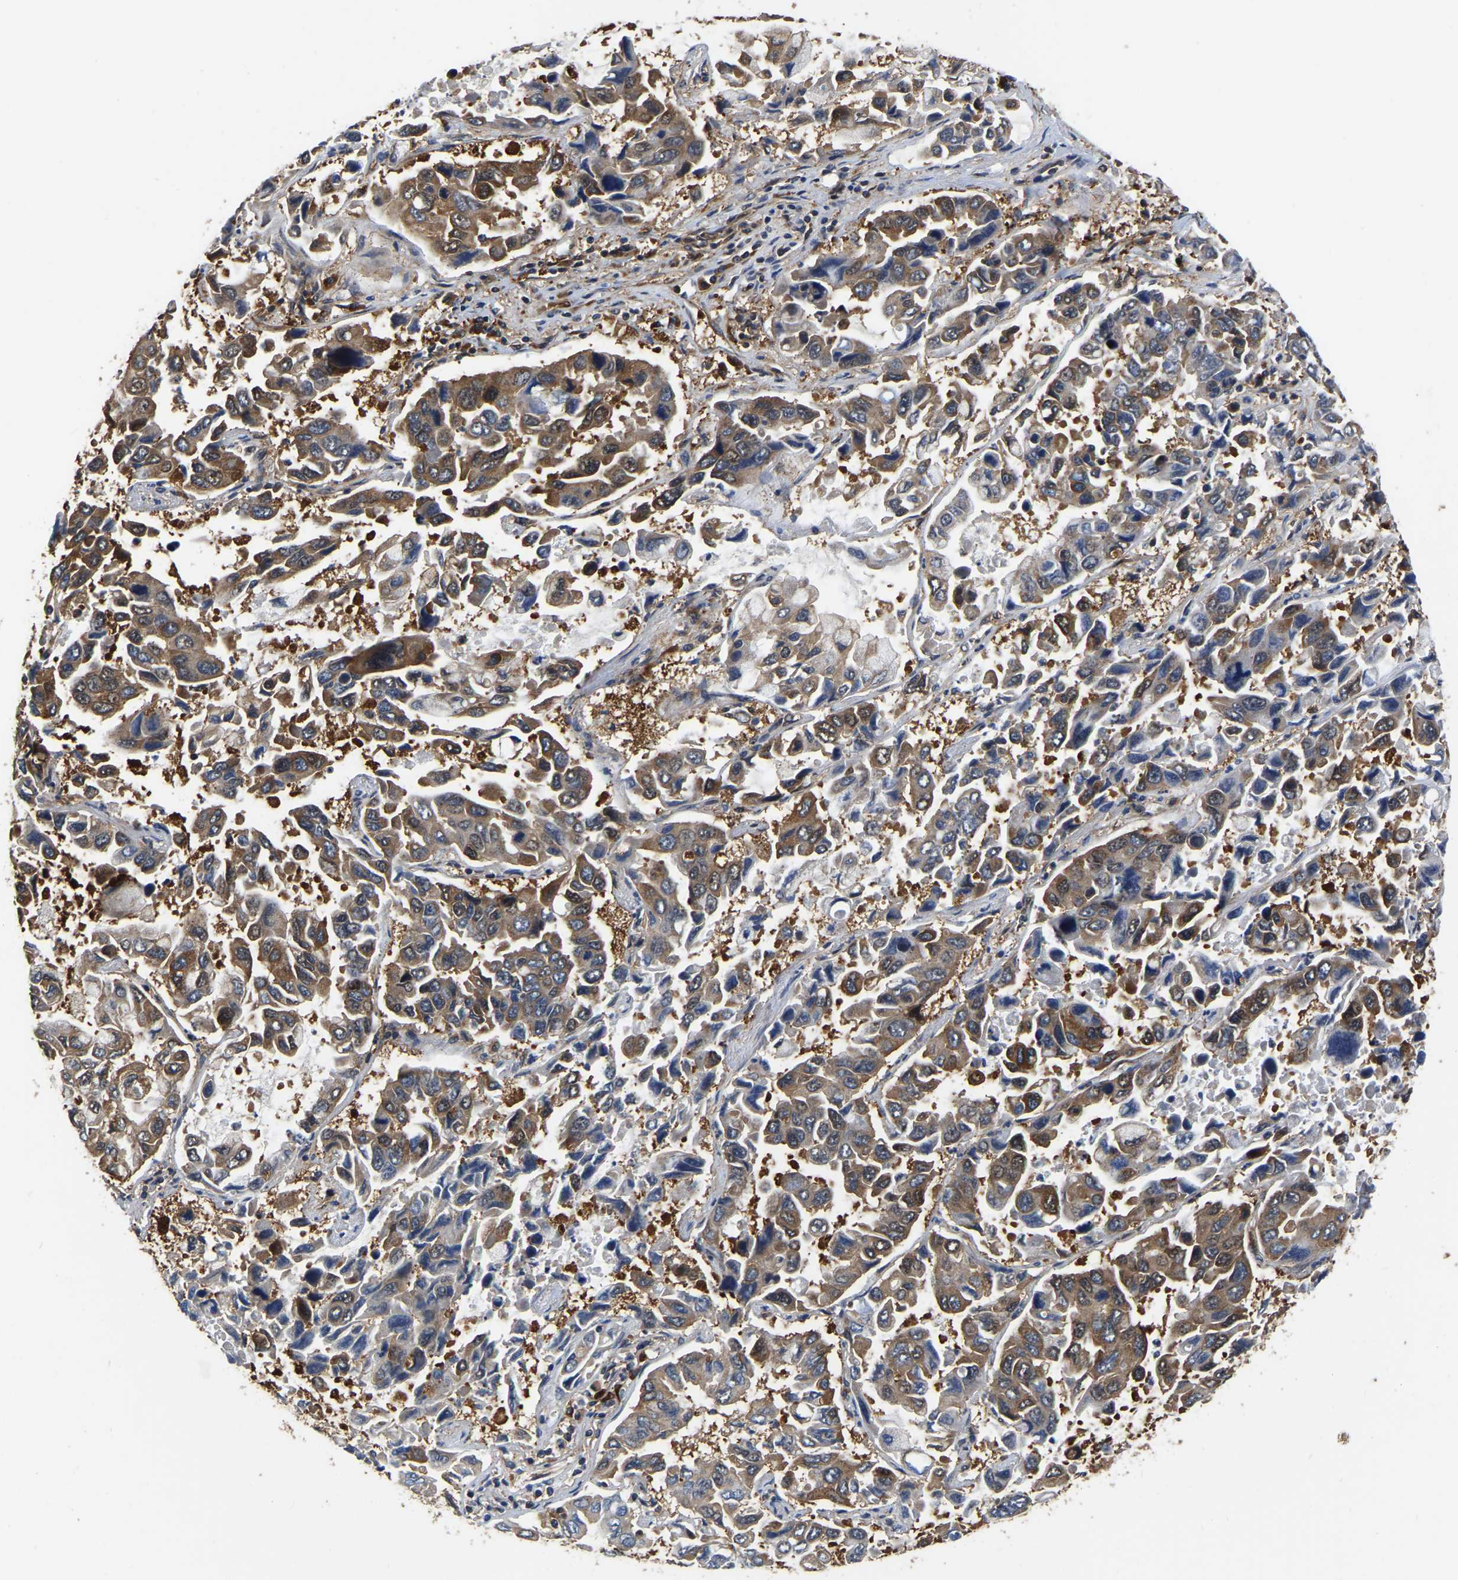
{"staining": {"intensity": "moderate", "quantity": "25%-75%", "location": "cytoplasmic/membranous"}, "tissue": "lung cancer", "cell_type": "Tumor cells", "image_type": "cancer", "snomed": [{"axis": "morphology", "description": "Adenocarcinoma, NOS"}, {"axis": "topography", "description": "Lung"}], "caption": "IHC histopathology image of human lung cancer (adenocarcinoma) stained for a protein (brown), which exhibits medium levels of moderate cytoplasmic/membranous staining in approximately 25%-75% of tumor cells.", "gene": "GARS1", "patient": {"sex": "male", "age": 64}}